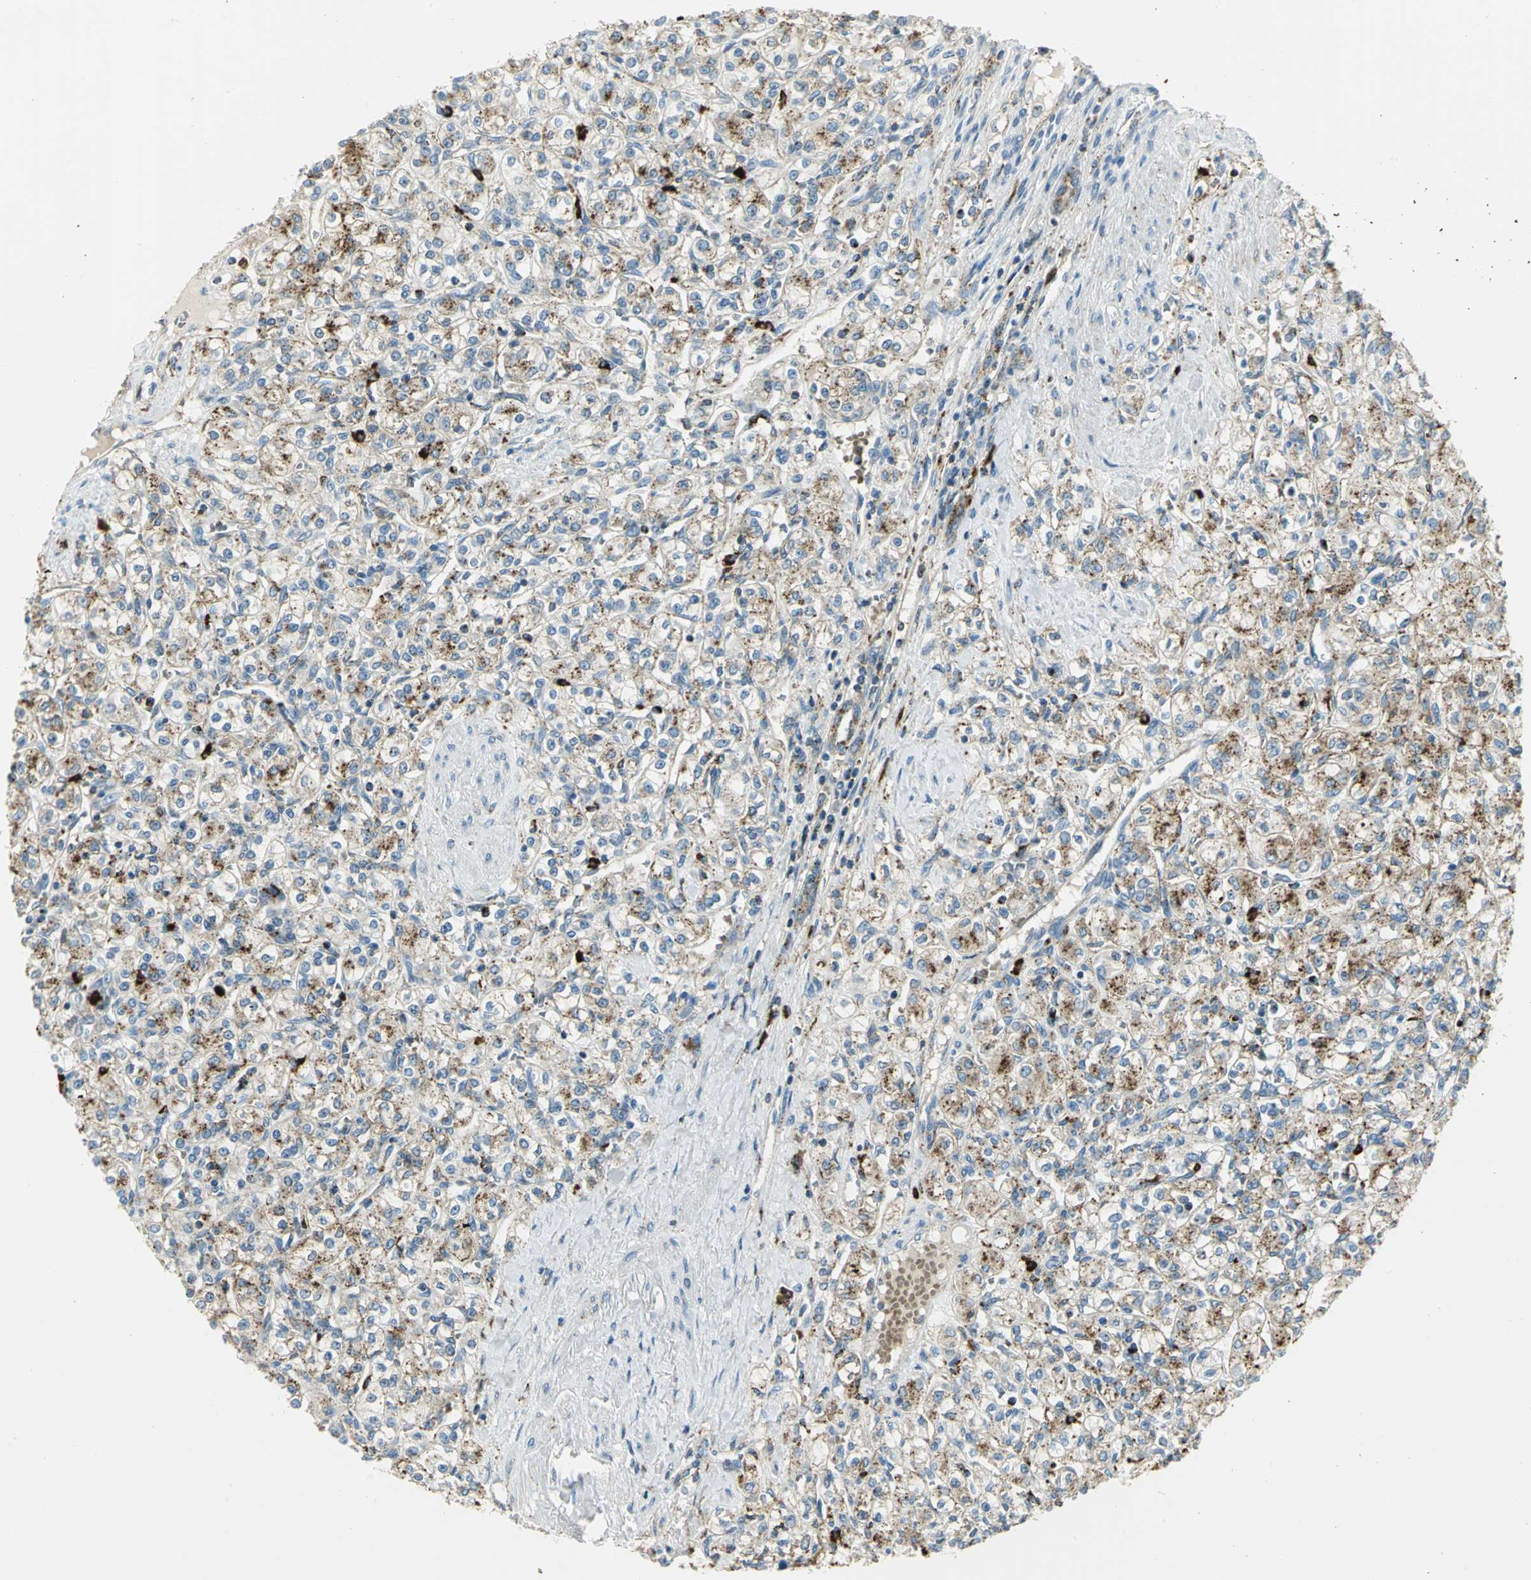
{"staining": {"intensity": "moderate", "quantity": "25%-75%", "location": "cytoplasmic/membranous"}, "tissue": "renal cancer", "cell_type": "Tumor cells", "image_type": "cancer", "snomed": [{"axis": "morphology", "description": "Adenocarcinoma, NOS"}, {"axis": "topography", "description": "Kidney"}], "caption": "DAB immunohistochemical staining of human adenocarcinoma (renal) reveals moderate cytoplasmic/membranous protein staining in about 25%-75% of tumor cells. (DAB = brown stain, brightfield microscopy at high magnification).", "gene": "ARSA", "patient": {"sex": "male", "age": 77}}